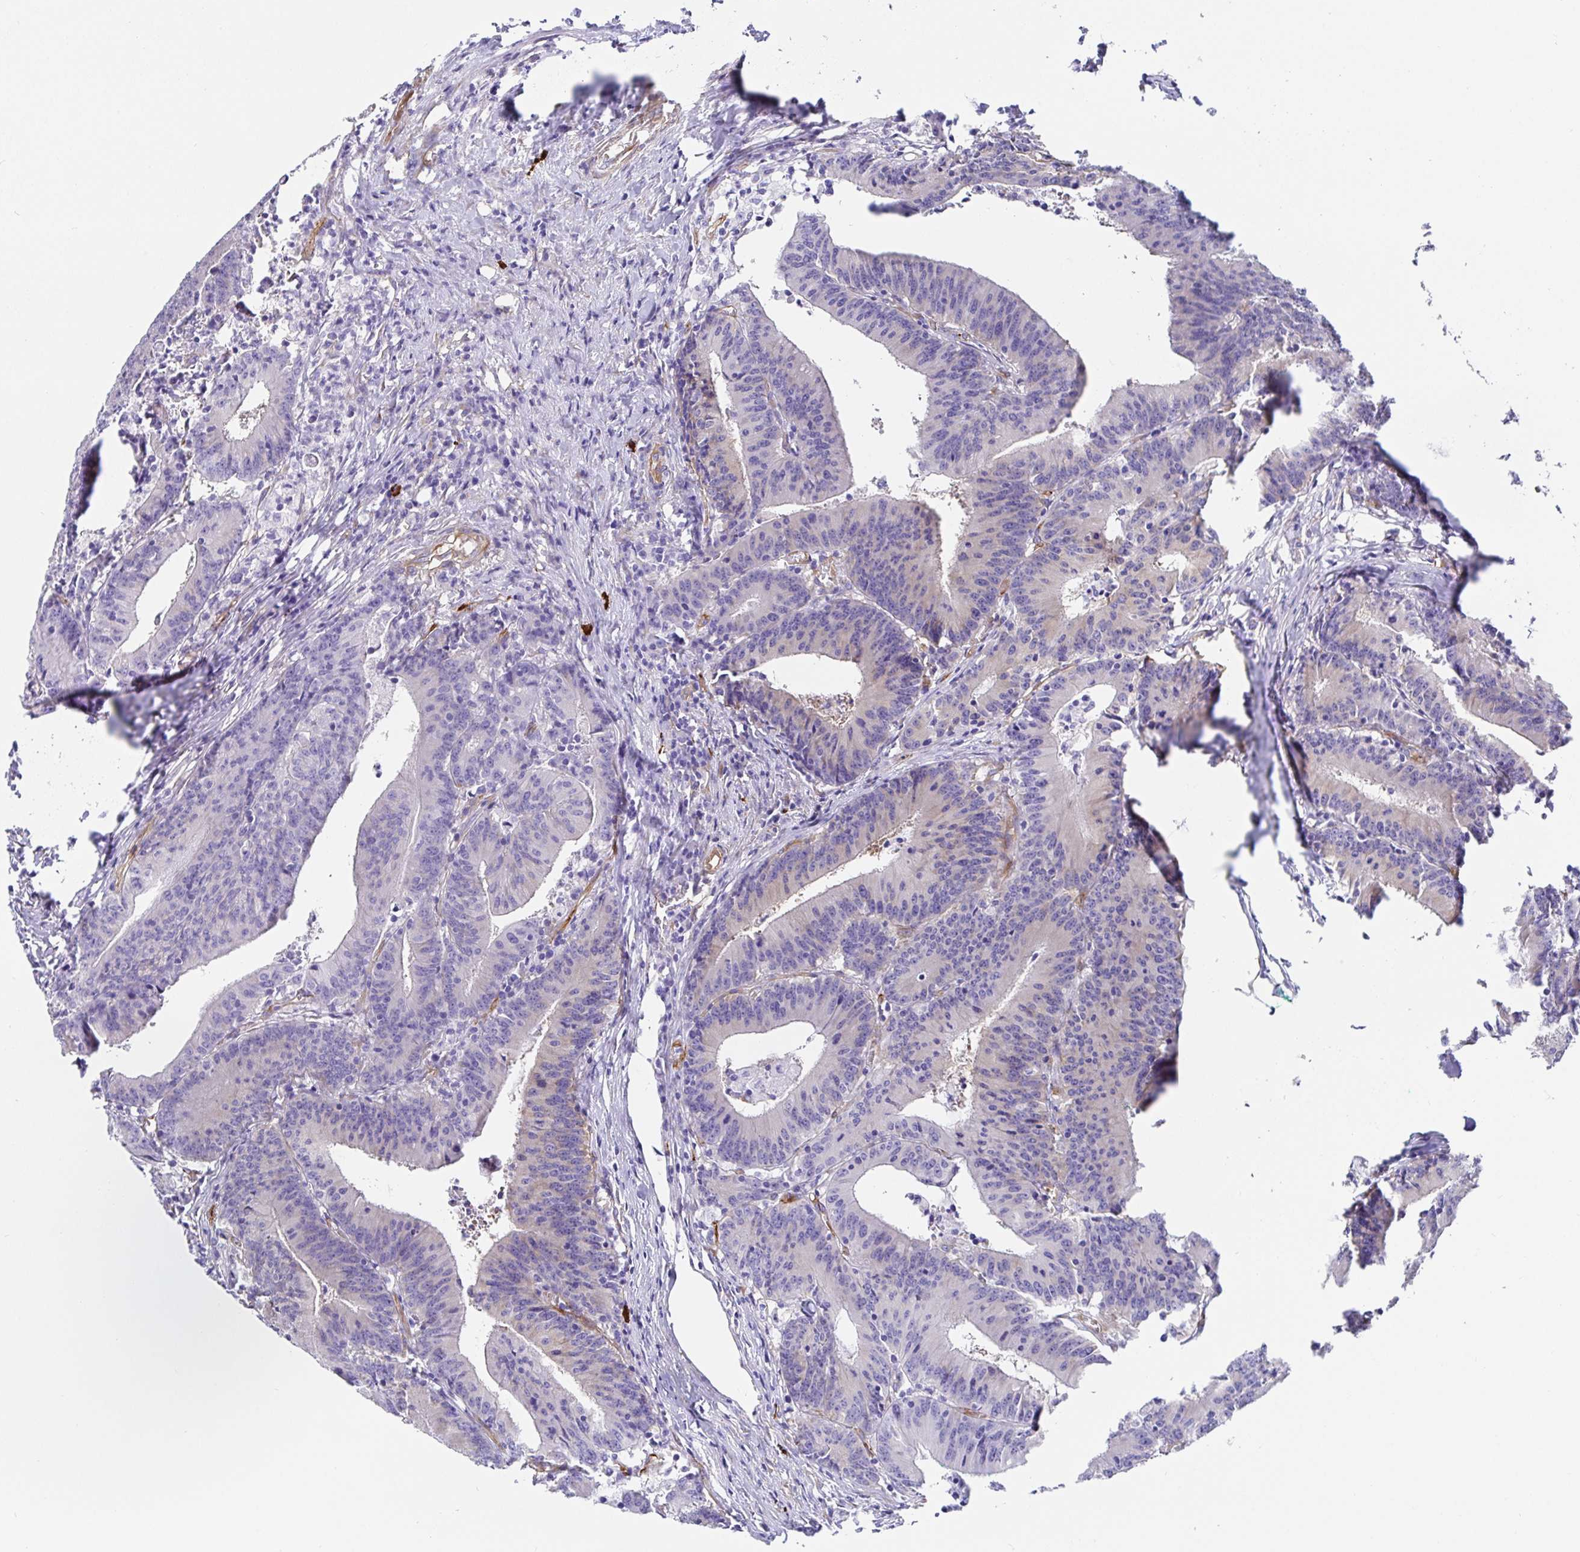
{"staining": {"intensity": "negative", "quantity": "none", "location": "none"}, "tissue": "colorectal cancer", "cell_type": "Tumor cells", "image_type": "cancer", "snomed": [{"axis": "morphology", "description": "Adenocarcinoma, NOS"}, {"axis": "topography", "description": "Colon"}], "caption": "The photomicrograph shows no significant expression in tumor cells of adenocarcinoma (colorectal).", "gene": "DOCK1", "patient": {"sex": "female", "age": 78}}